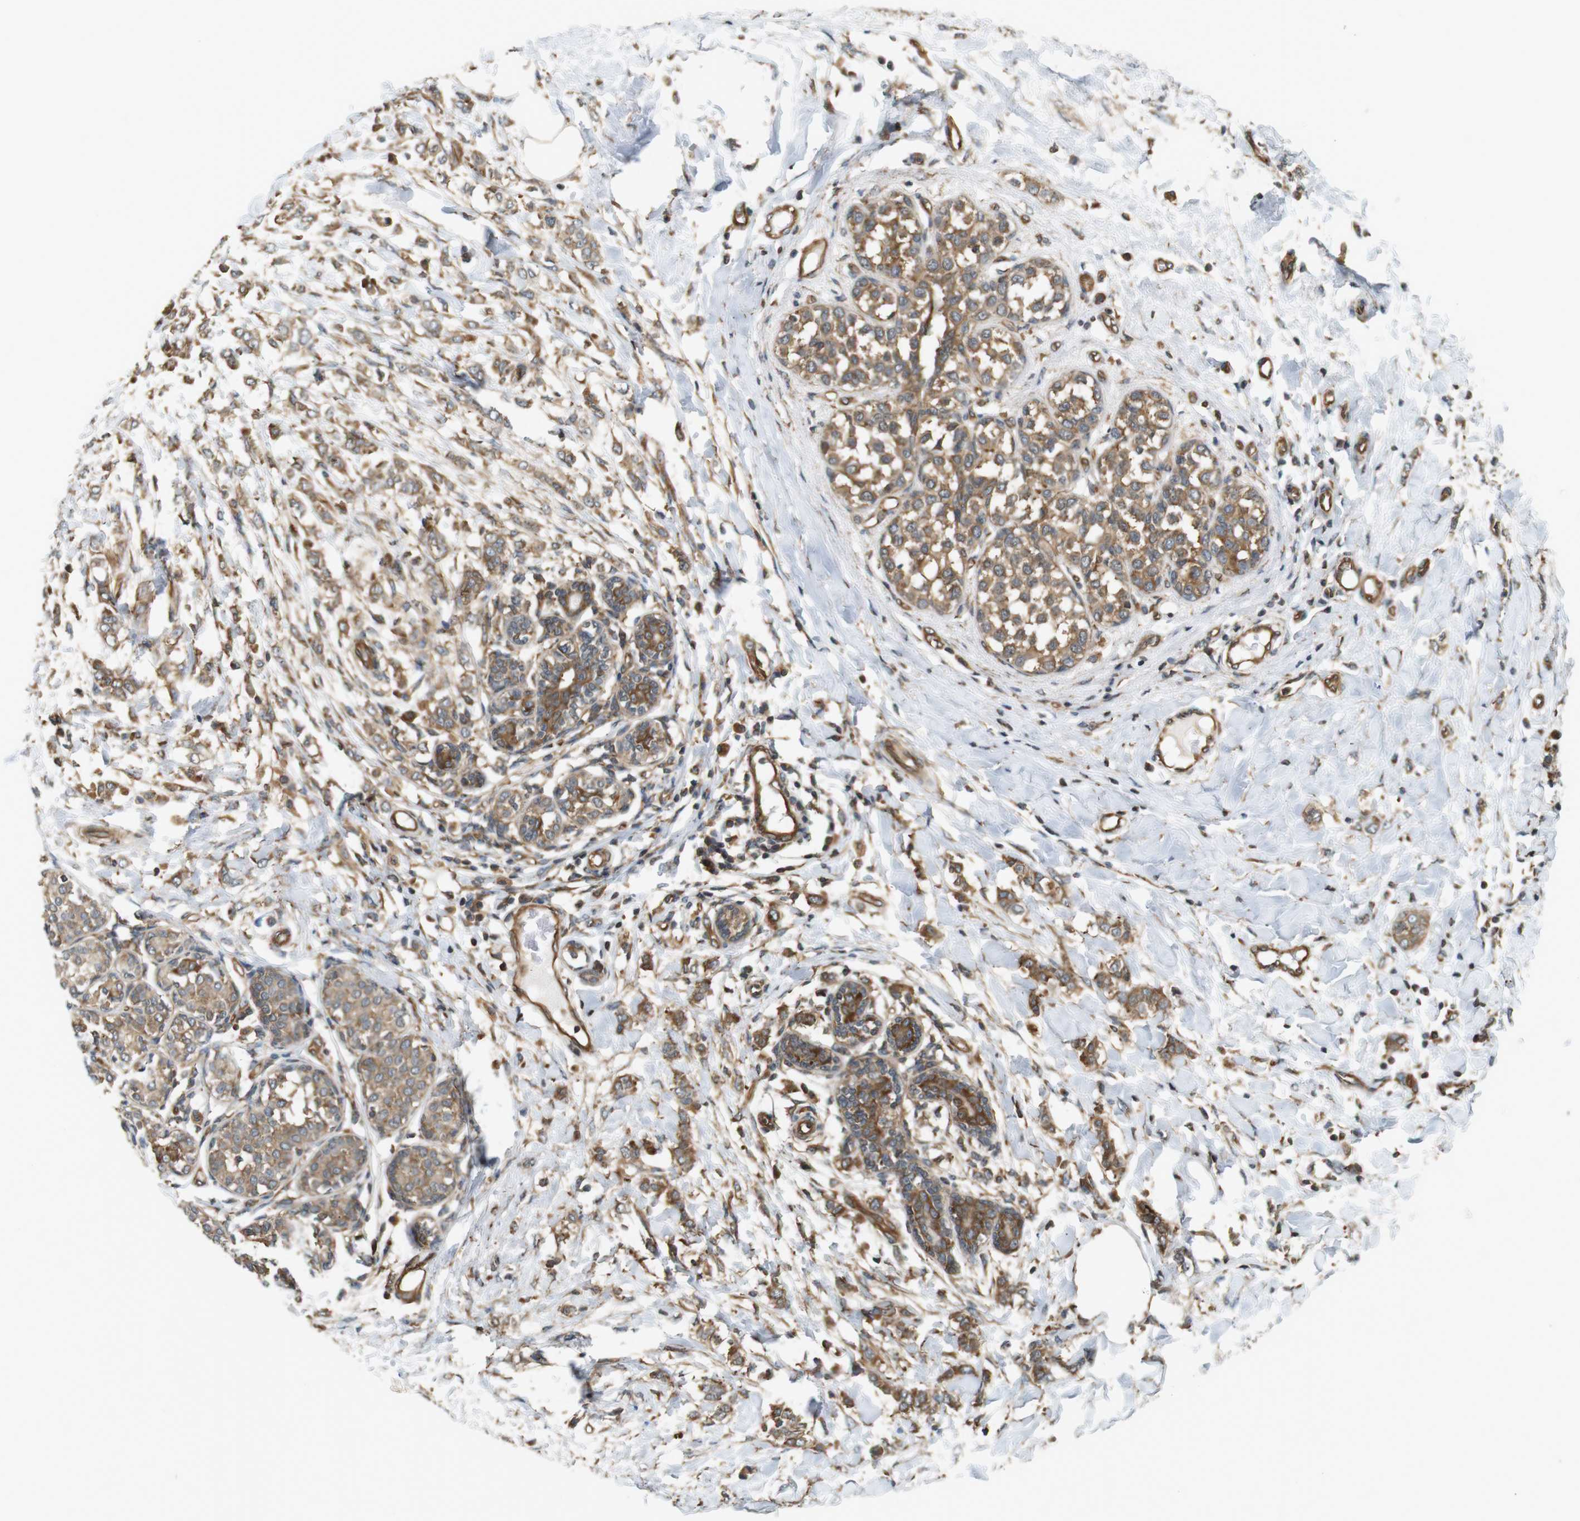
{"staining": {"intensity": "moderate", "quantity": ">75%", "location": "cytoplasmic/membranous"}, "tissue": "breast cancer", "cell_type": "Tumor cells", "image_type": "cancer", "snomed": [{"axis": "morphology", "description": "Lobular carcinoma, in situ"}, {"axis": "morphology", "description": "Lobular carcinoma"}, {"axis": "topography", "description": "Breast"}], "caption": "Tumor cells show moderate cytoplasmic/membranous expression in approximately >75% of cells in breast cancer (lobular carcinoma).", "gene": "PA2G4", "patient": {"sex": "female", "age": 41}}